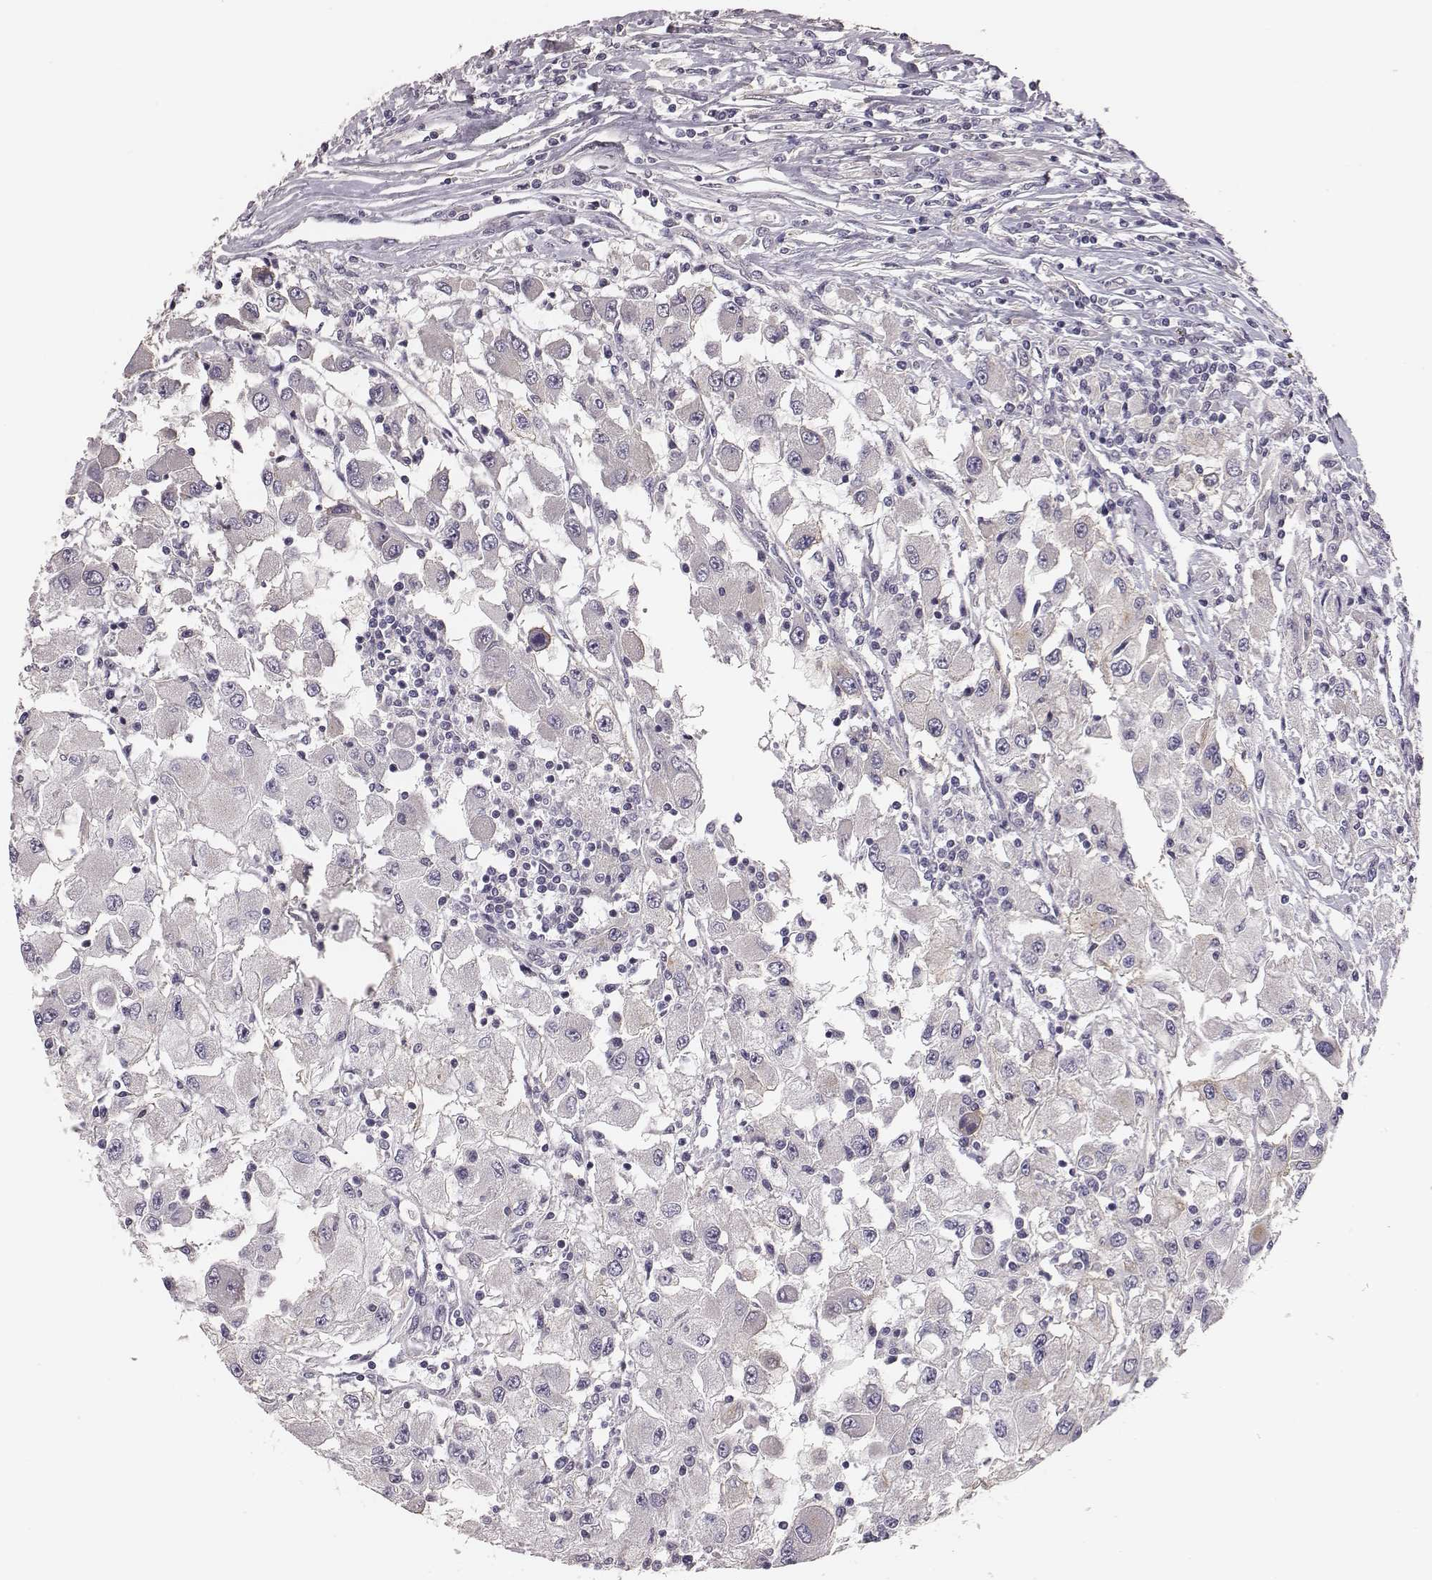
{"staining": {"intensity": "negative", "quantity": "none", "location": "none"}, "tissue": "renal cancer", "cell_type": "Tumor cells", "image_type": "cancer", "snomed": [{"axis": "morphology", "description": "Adenocarcinoma, NOS"}, {"axis": "topography", "description": "Kidney"}], "caption": "Renal cancer (adenocarcinoma) was stained to show a protein in brown. There is no significant staining in tumor cells.", "gene": "SCARF1", "patient": {"sex": "female", "age": 67}}